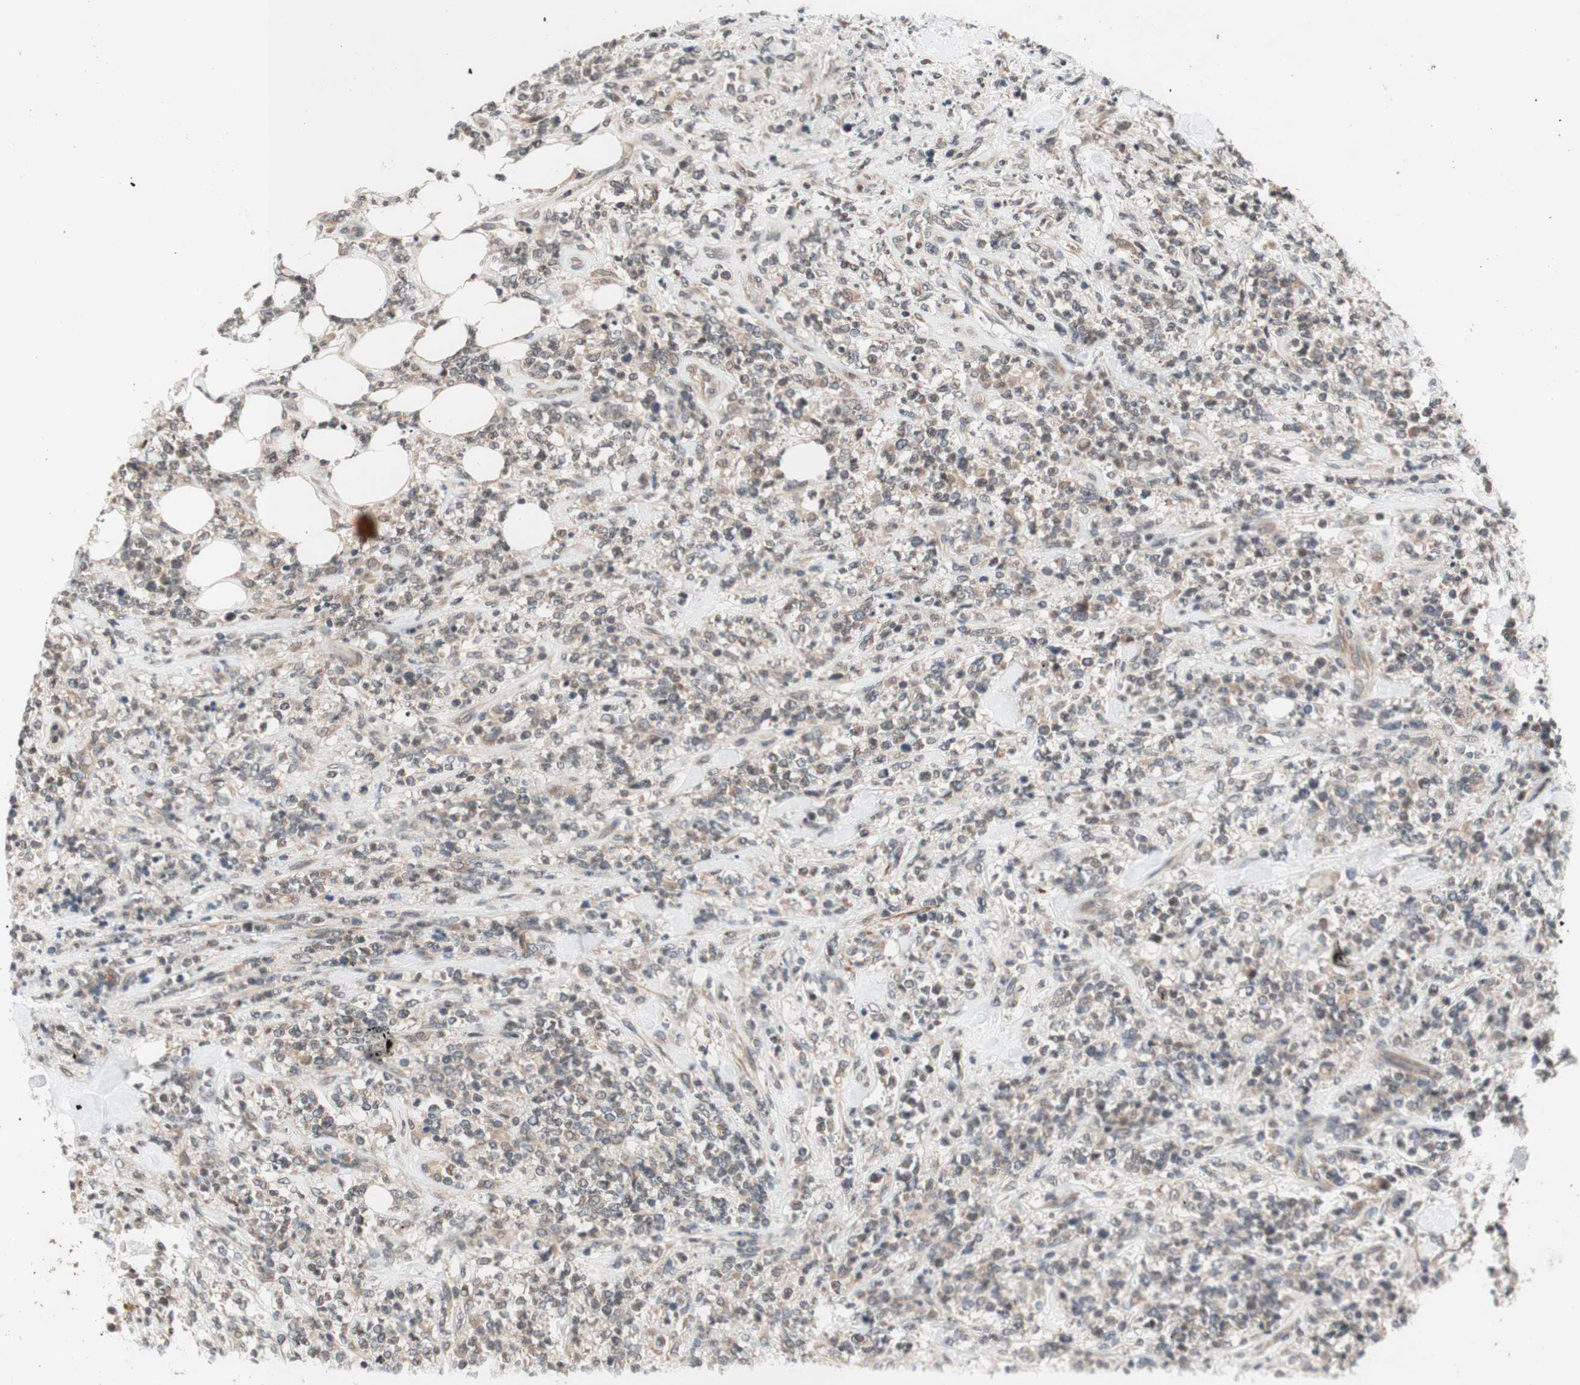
{"staining": {"intensity": "weak", "quantity": "25%-75%", "location": "cytoplasmic/membranous"}, "tissue": "lymphoma", "cell_type": "Tumor cells", "image_type": "cancer", "snomed": [{"axis": "morphology", "description": "Malignant lymphoma, non-Hodgkin's type, High grade"}, {"axis": "topography", "description": "Soft tissue"}], "caption": "High-grade malignant lymphoma, non-Hodgkin's type stained with immunohistochemistry (IHC) displays weak cytoplasmic/membranous staining in approximately 25%-75% of tumor cells.", "gene": "CD55", "patient": {"sex": "male", "age": 18}}